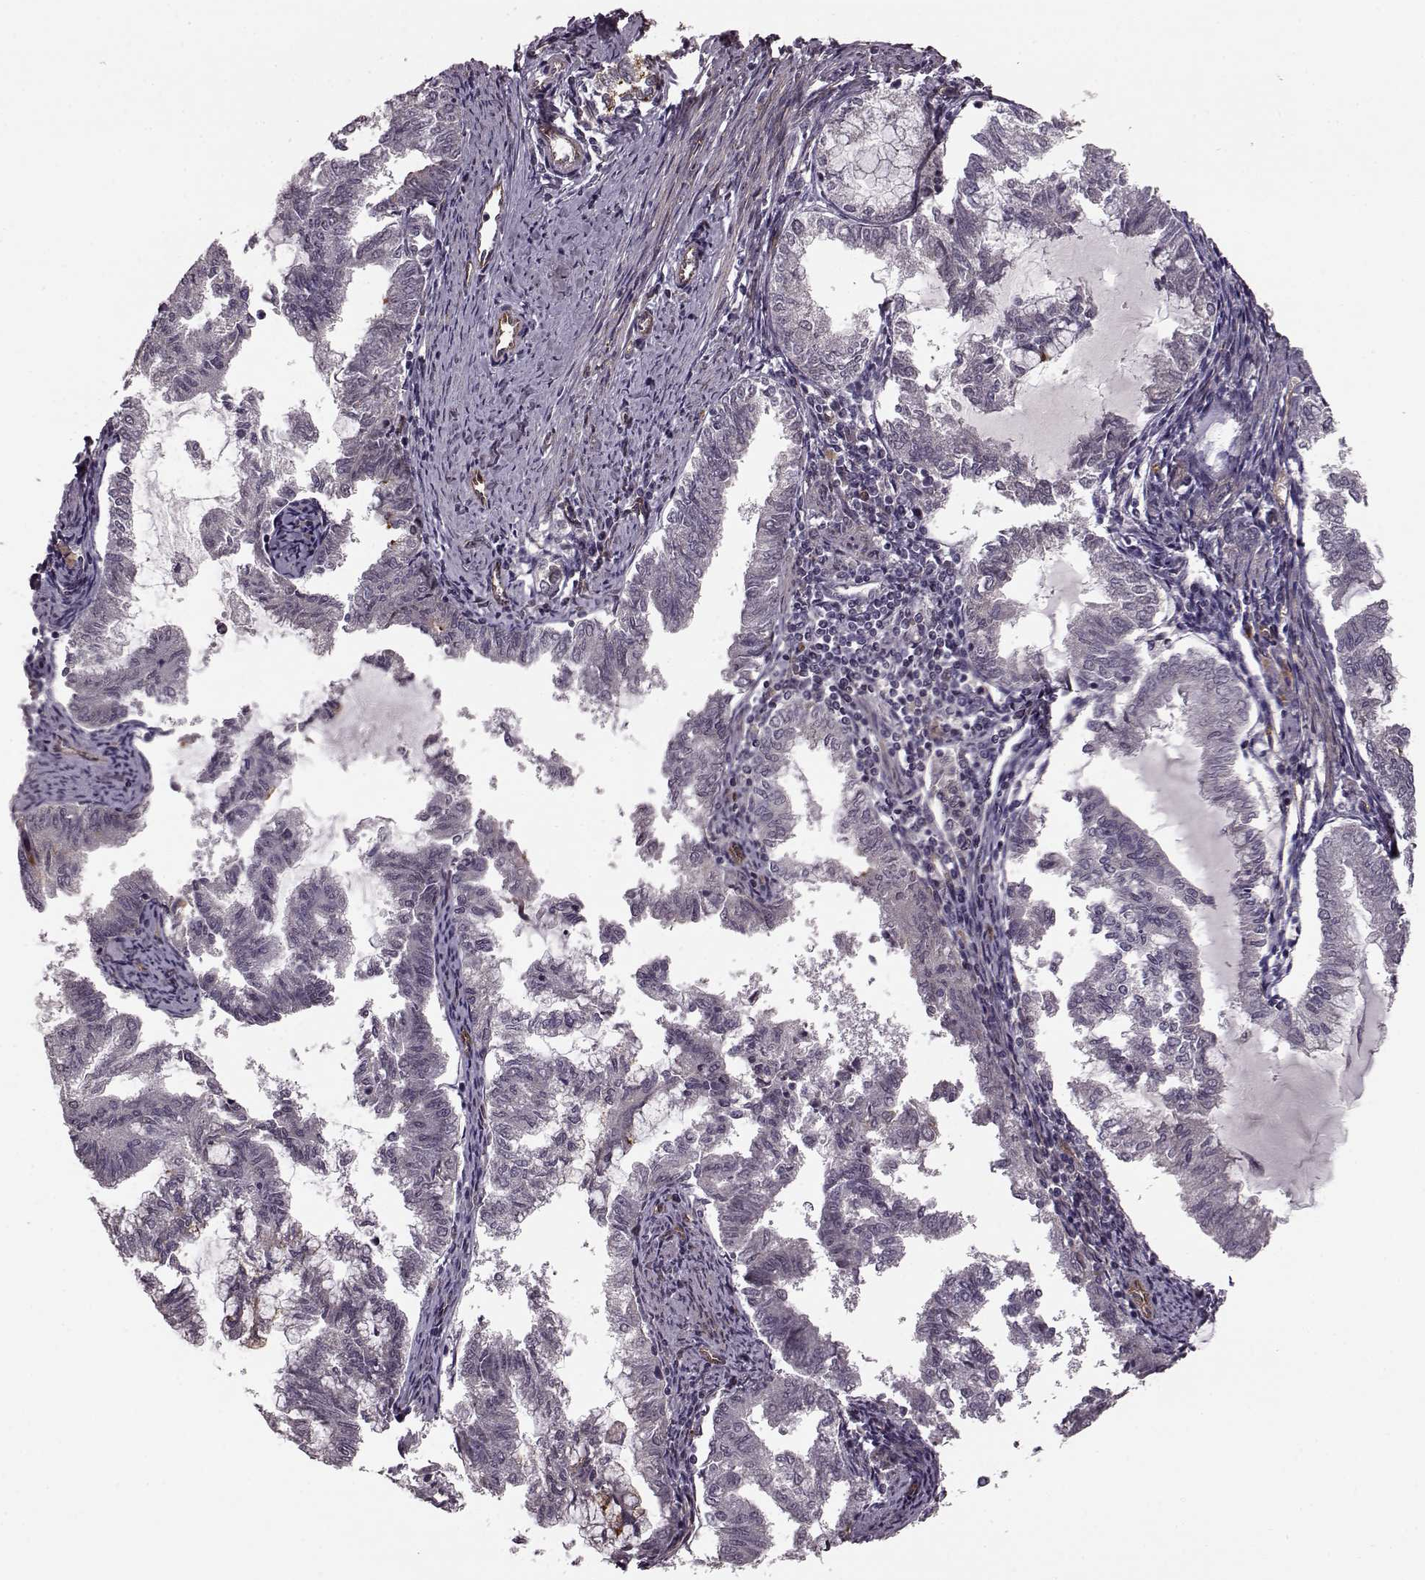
{"staining": {"intensity": "negative", "quantity": "none", "location": "none"}, "tissue": "endometrial cancer", "cell_type": "Tumor cells", "image_type": "cancer", "snomed": [{"axis": "morphology", "description": "Adenocarcinoma, NOS"}, {"axis": "topography", "description": "Endometrium"}], "caption": "This is an immunohistochemistry (IHC) micrograph of human endometrial cancer. There is no staining in tumor cells.", "gene": "SYNPO", "patient": {"sex": "female", "age": 79}}